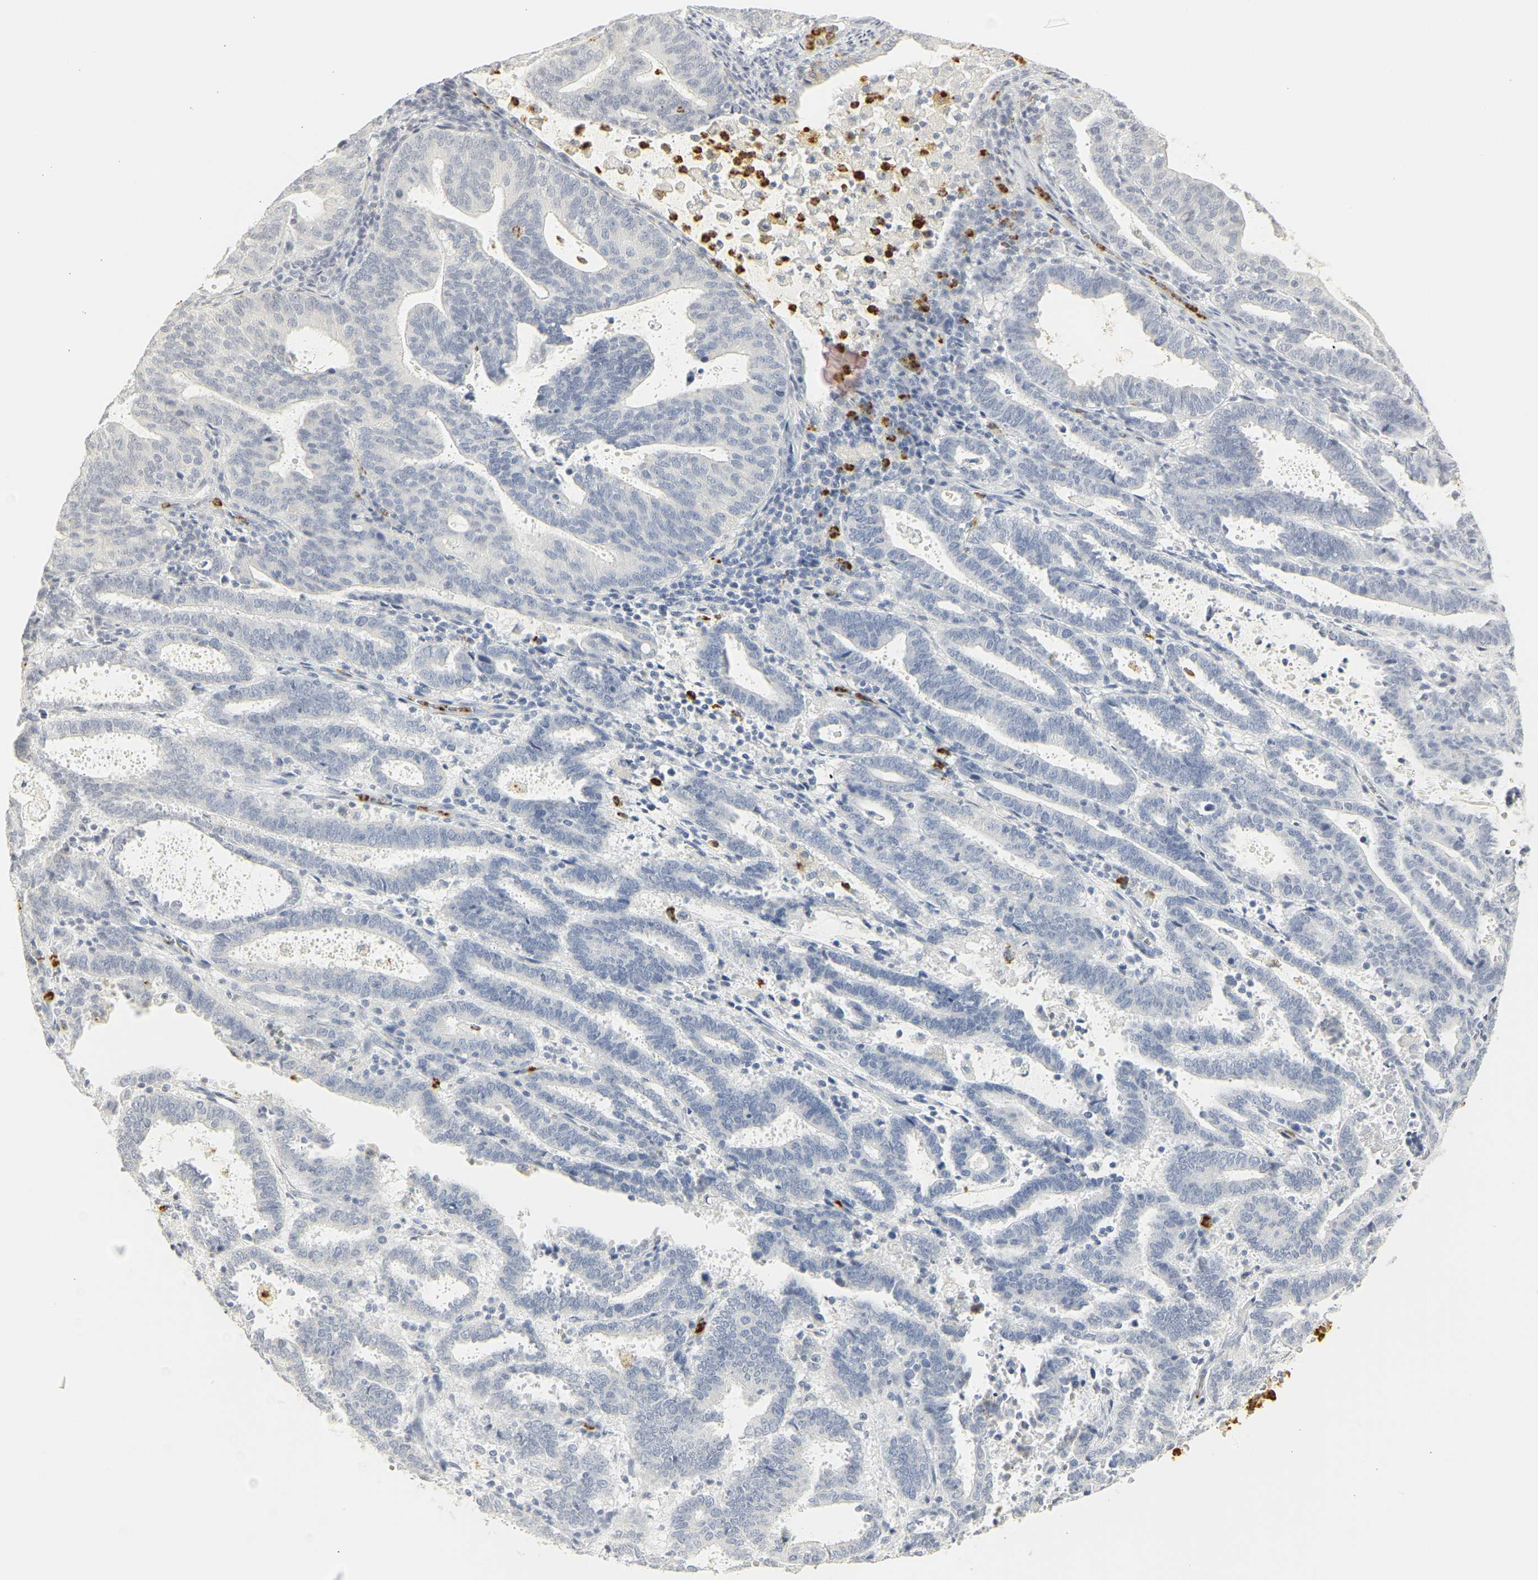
{"staining": {"intensity": "negative", "quantity": "none", "location": "none"}, "tissue": "endometrial cancer", "cell_type": "Tumor cells", "image_type": "cancer", "snomed": [{"axis": "morphology", "description": "Adenocarcinoma, NOS"}, {"axis": "topography", "description": "Uterus"}], "caption": "Tumor cells show no significant positivity in endometrial cancer.", "gene": "MPO", "patient": {"sex": "female", "age": 83}}